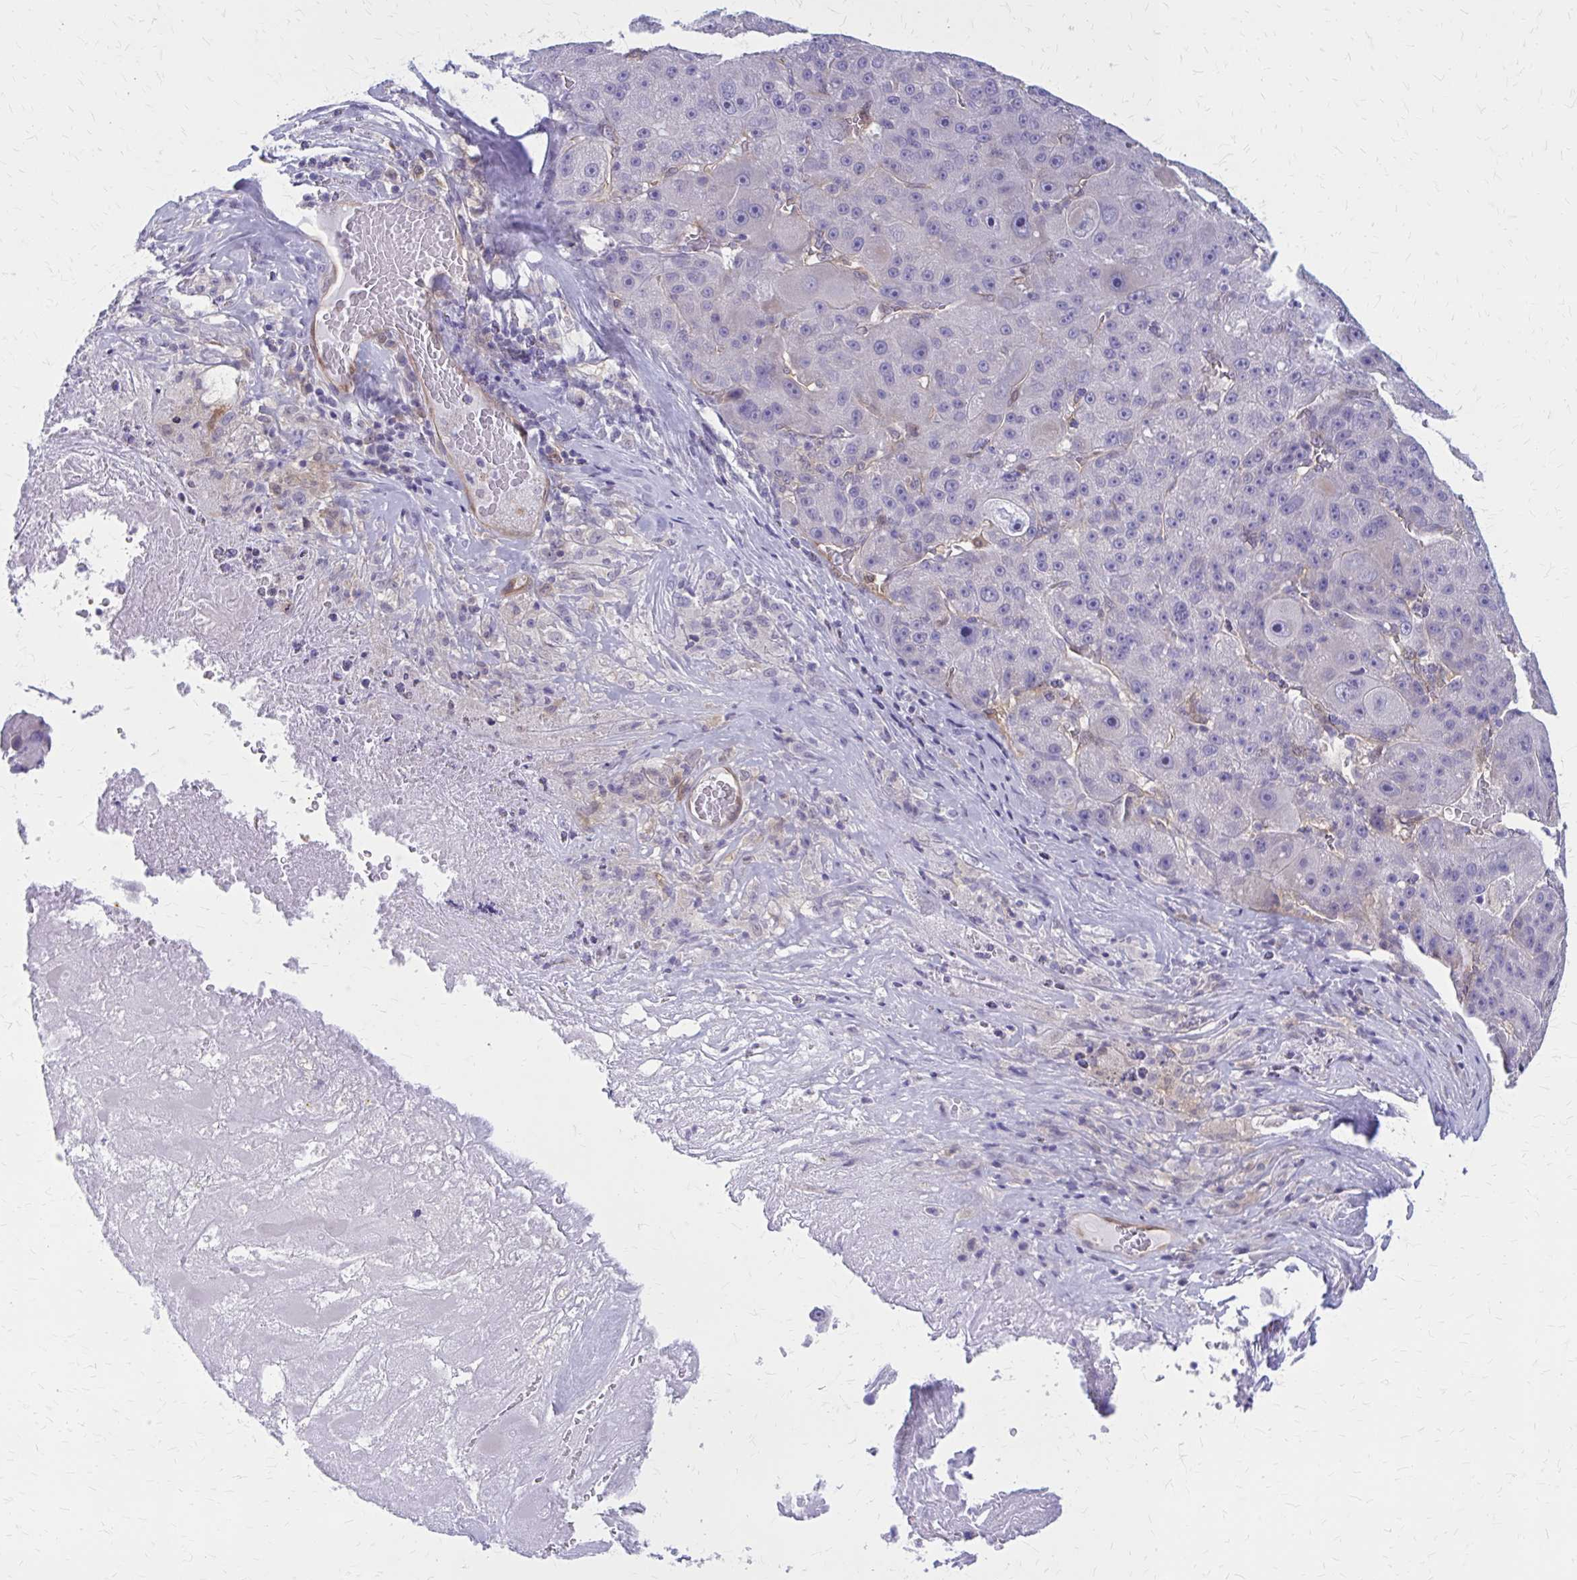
{"staining": {"intensity": "negative", "quantity": "none", "location": "none"}, "tissue": "liver cancer", "cell_type": "Tumor cells", "image_type": "cancer", "snomed": [{"axis": "morphology", "description": "Carcinoma, Hepatocellular, NOS"}, {"axis": "topography", "description": "Liver"}], "caption": "Photomicrograph shows no significant protein staining in tumor cells of hepatocellular carcinoma (liver). Brightfield microscopy of IHC stained with DAB (3,3'-diaminobenzidine) (brown) and hematoxylin (blue), captured at high magnification.", "gene": "CLIC2", "patient": {"sex": "male", "age": 76}}